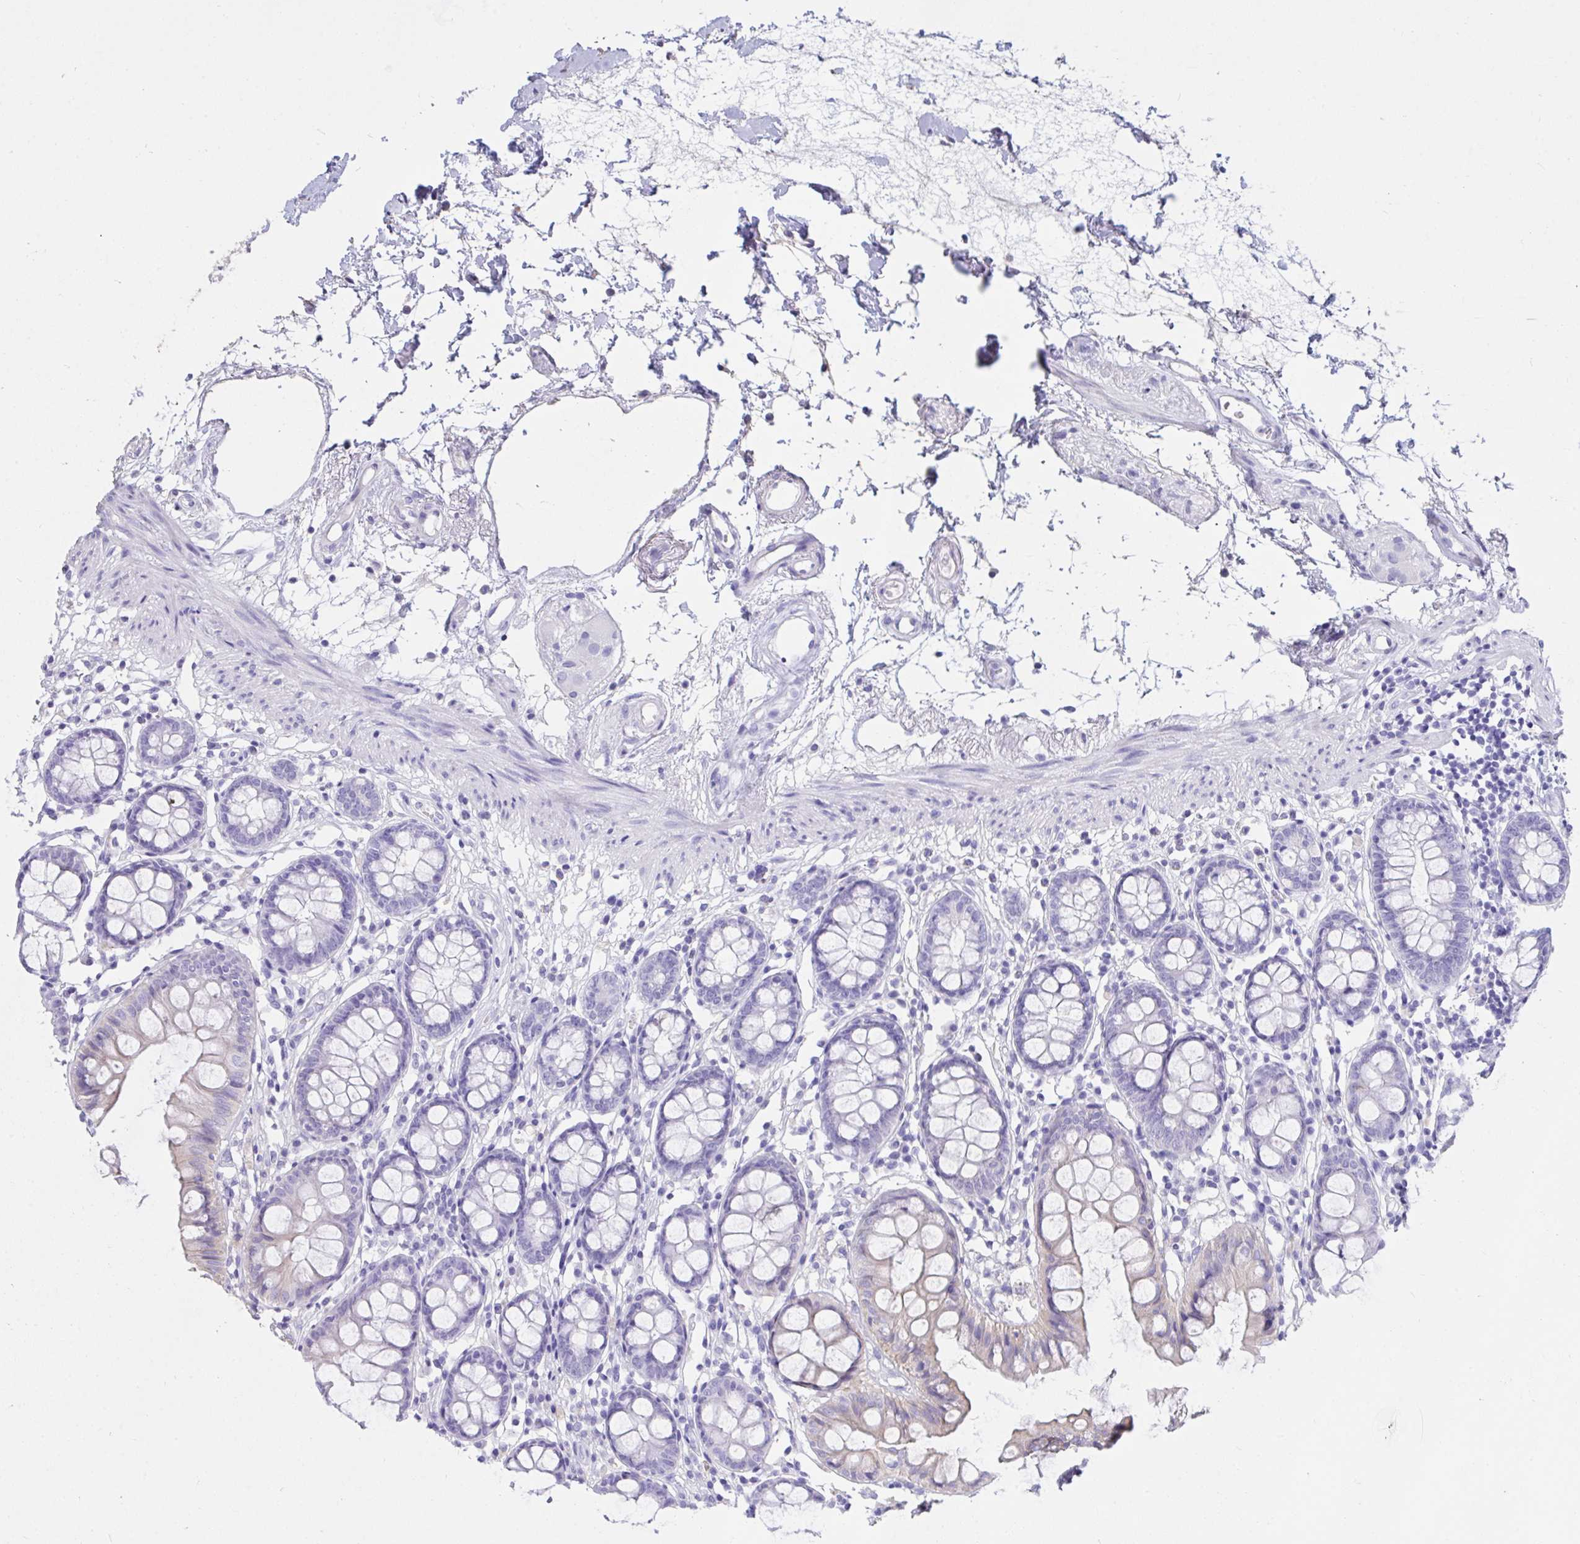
{"staining": {"intensity": "negative", "quantity": "none", "location": "none"}, "tissue": "colon", "cell_type": "Endothelial cells", "image_type": "normal", "snomed": [{"axis": "morphology", "description": "Normal tissue, NOS"}, {"axis": "topography", "description": "Colon"}], "caption": "IHC histopathology image of unremarkable colon: colon stained with DAB (3,3'-diaminobenzidine) shows no significant protein staining in endothelial cells.", "gene": "TNNC1", "patient": {"sex": "female", "age": 84}}